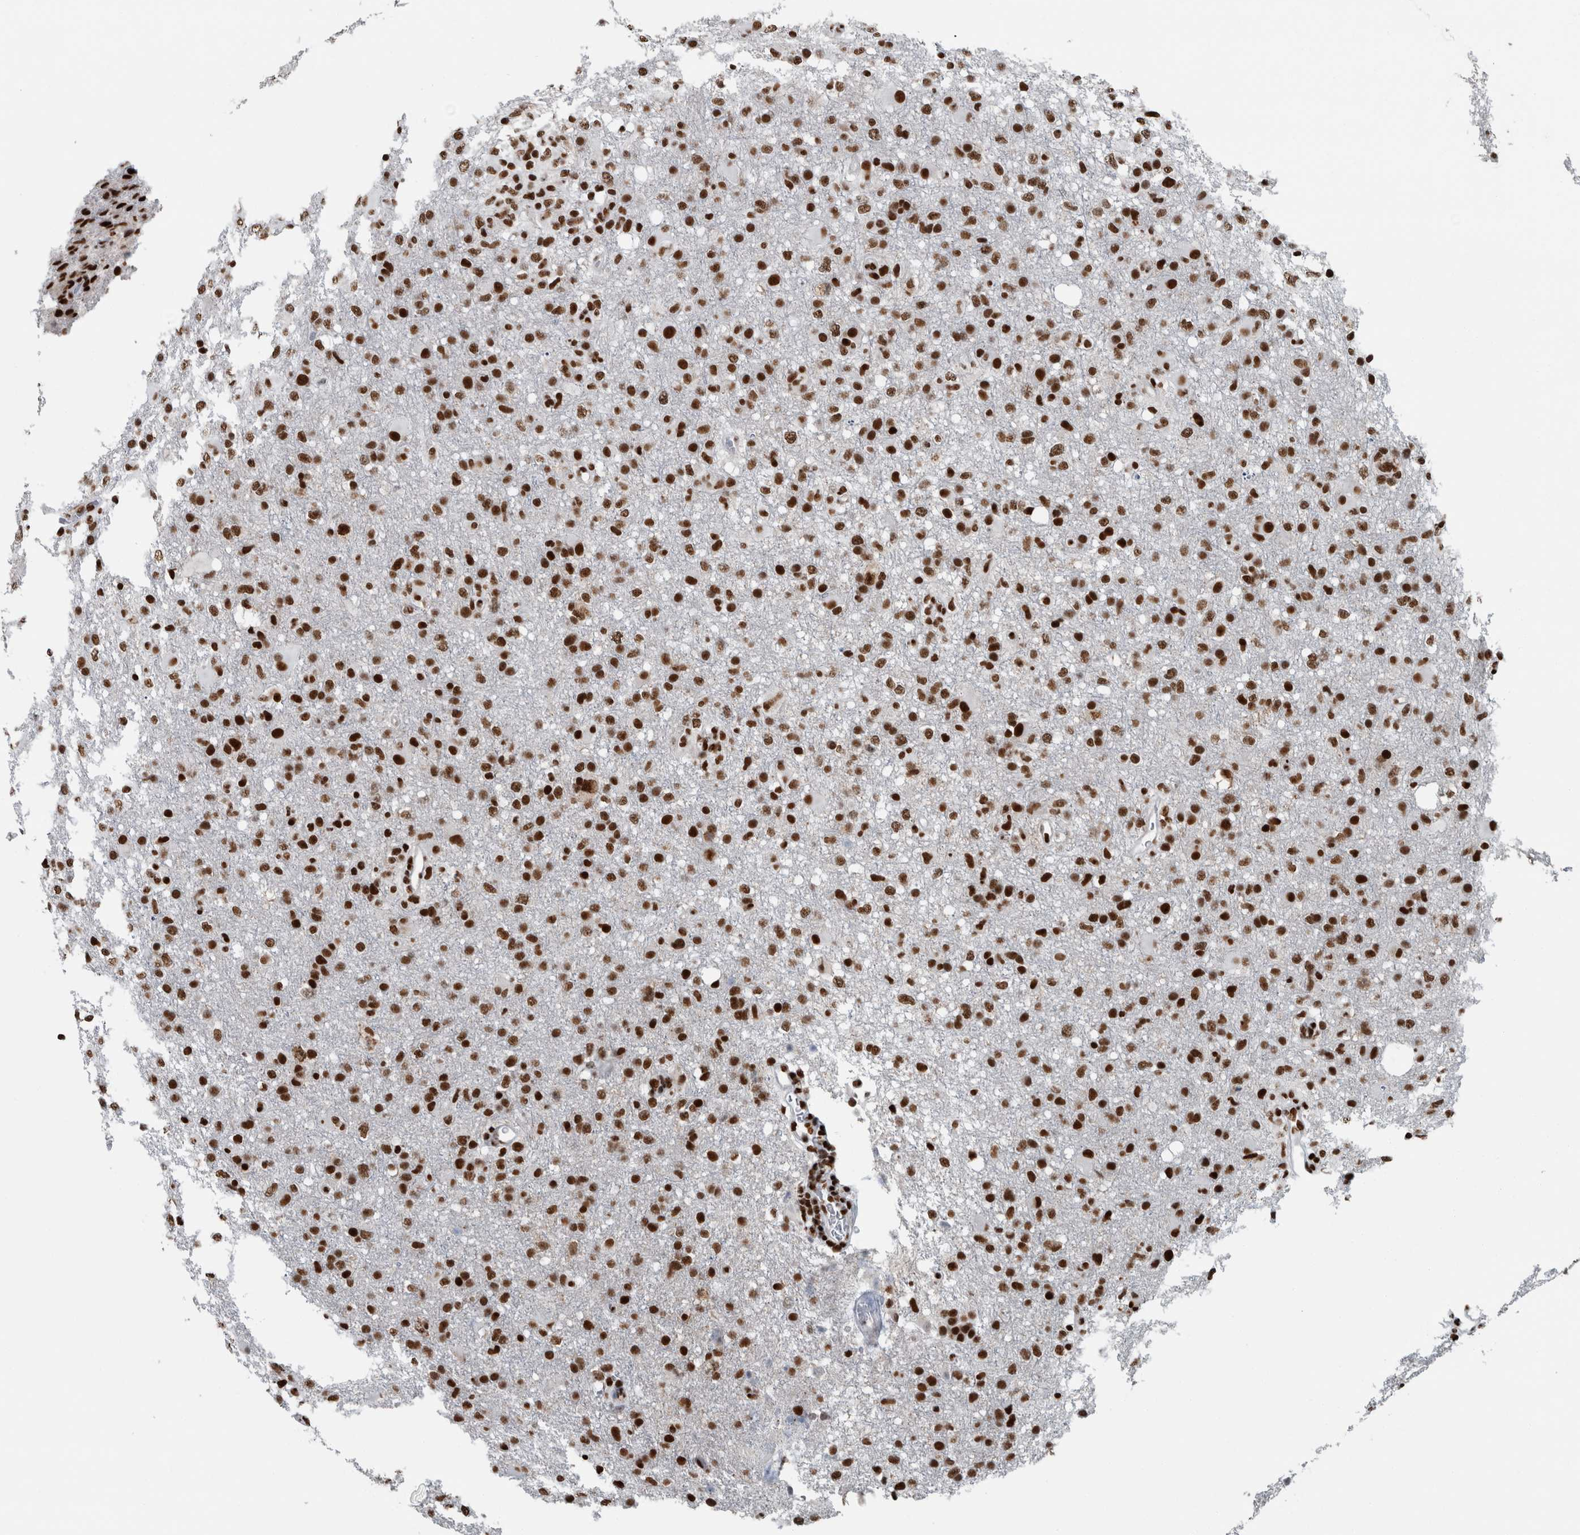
{"staining": {"intensity": "strong", "quantity": ">75%", "location": "nuclear"}, "tissue": "glioma", "cell_type": "Tumor cells", "image_type": "cancer", "snomed": [{"axis": "morphology", "description": "Glioma, malignant, High grade"}, {"axis": "topography", "description": "Brain"}], "caption": "Strong nuclear expression for a protein is present in approximately >75% of tumor cells of malignant glioma (high-grade) using immunohistochemistry (IHC).", "gene": "DNMT3A", "patient": {"sex": "female", "age": 57}}